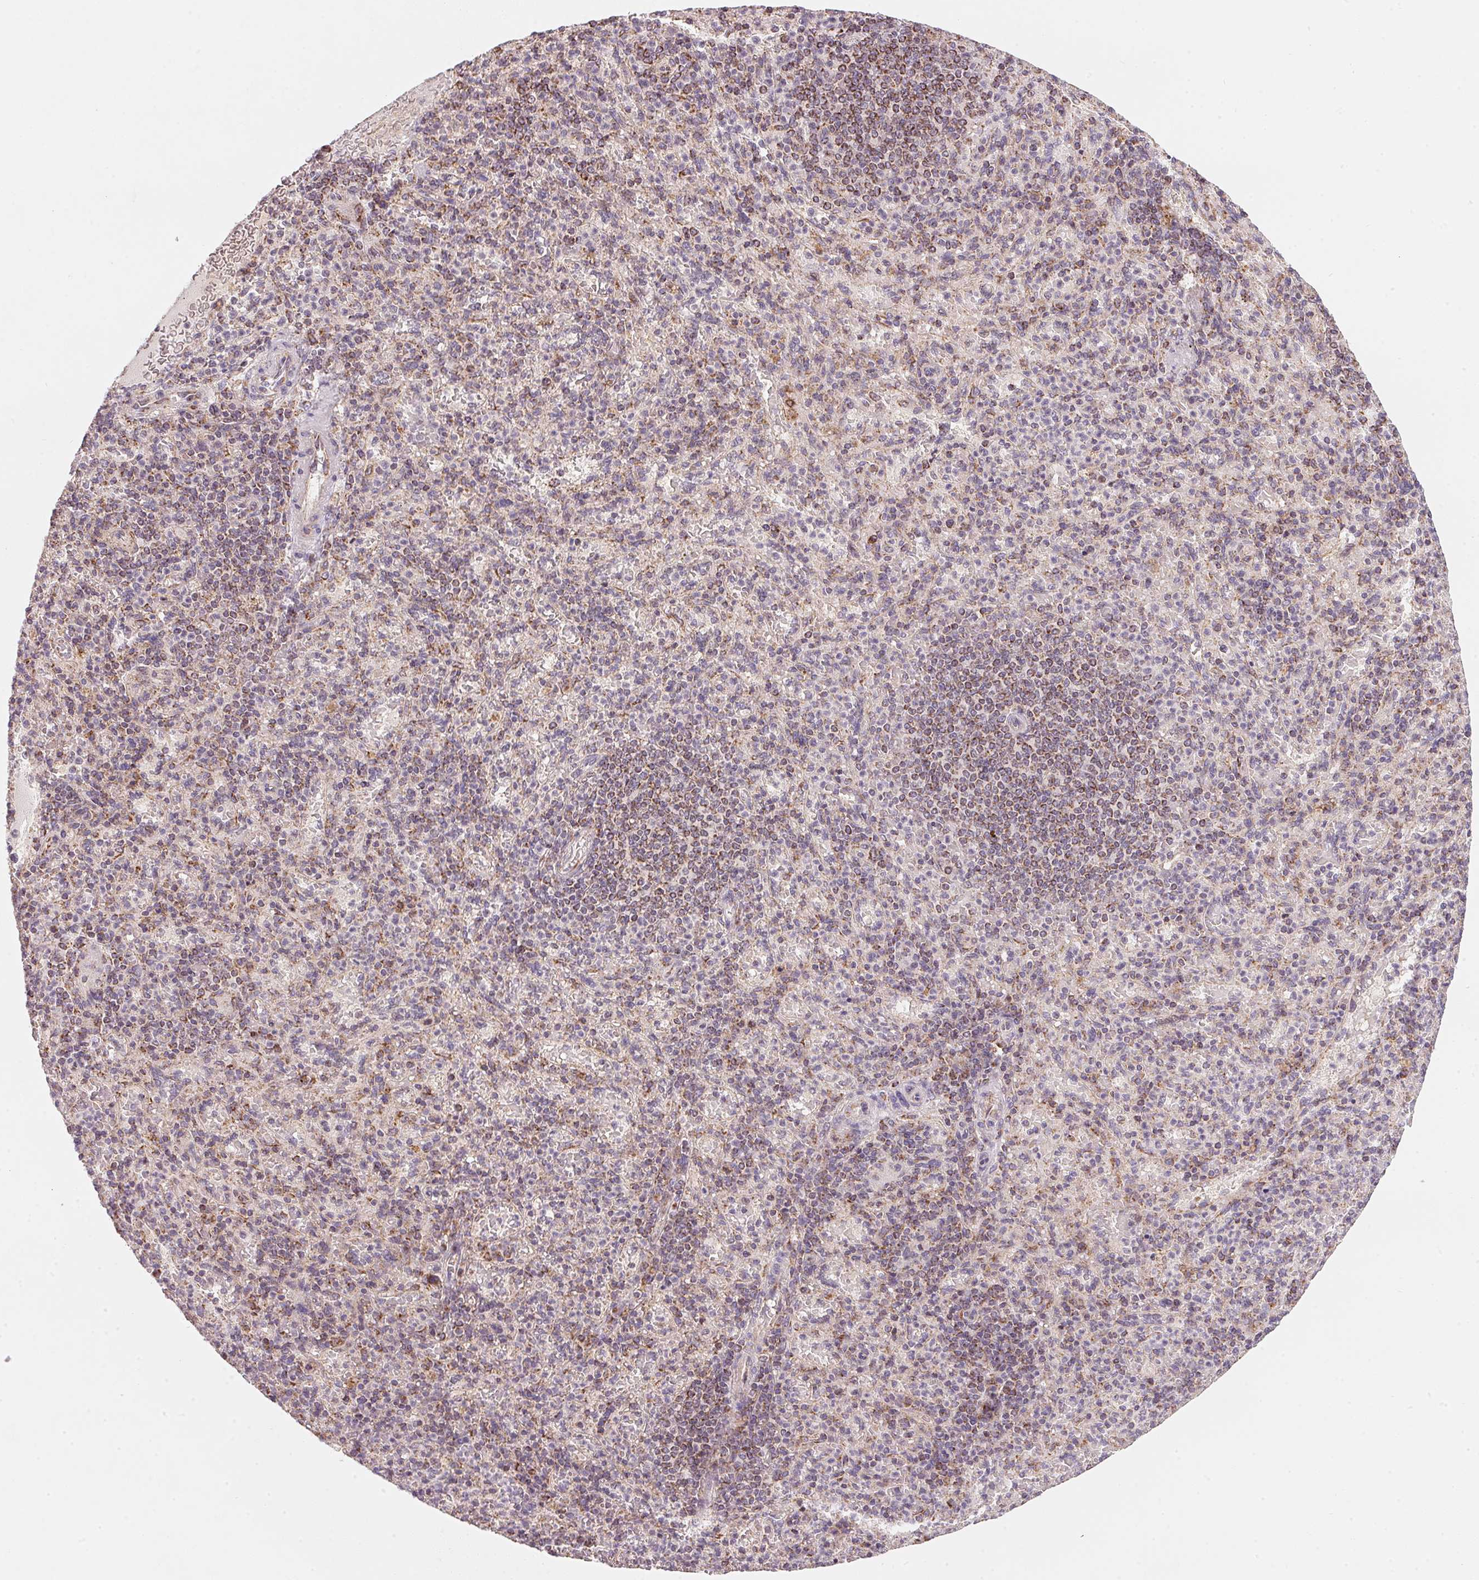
{"staining": {"intensity": "moderate", "quantity": "<25%", "location": "cytoplasmic/membranous"}, "tissue": "spleen", "cell_type": "Cells in red pulp", "image_type": "normal", "snomed": [{"axis": "morphology", "description": "Normal tissue, NOS"}, {"axis": "topography", "description": "Spleen"}], "caption": "The immunohistochemical stain shows moderate cytoplasmic/membranous positivity in cells in red pulp of benign spleen. Nuclei are stained in blue.", "gene": "COQ7", "patient": {"sex": "female", "age": 74}}